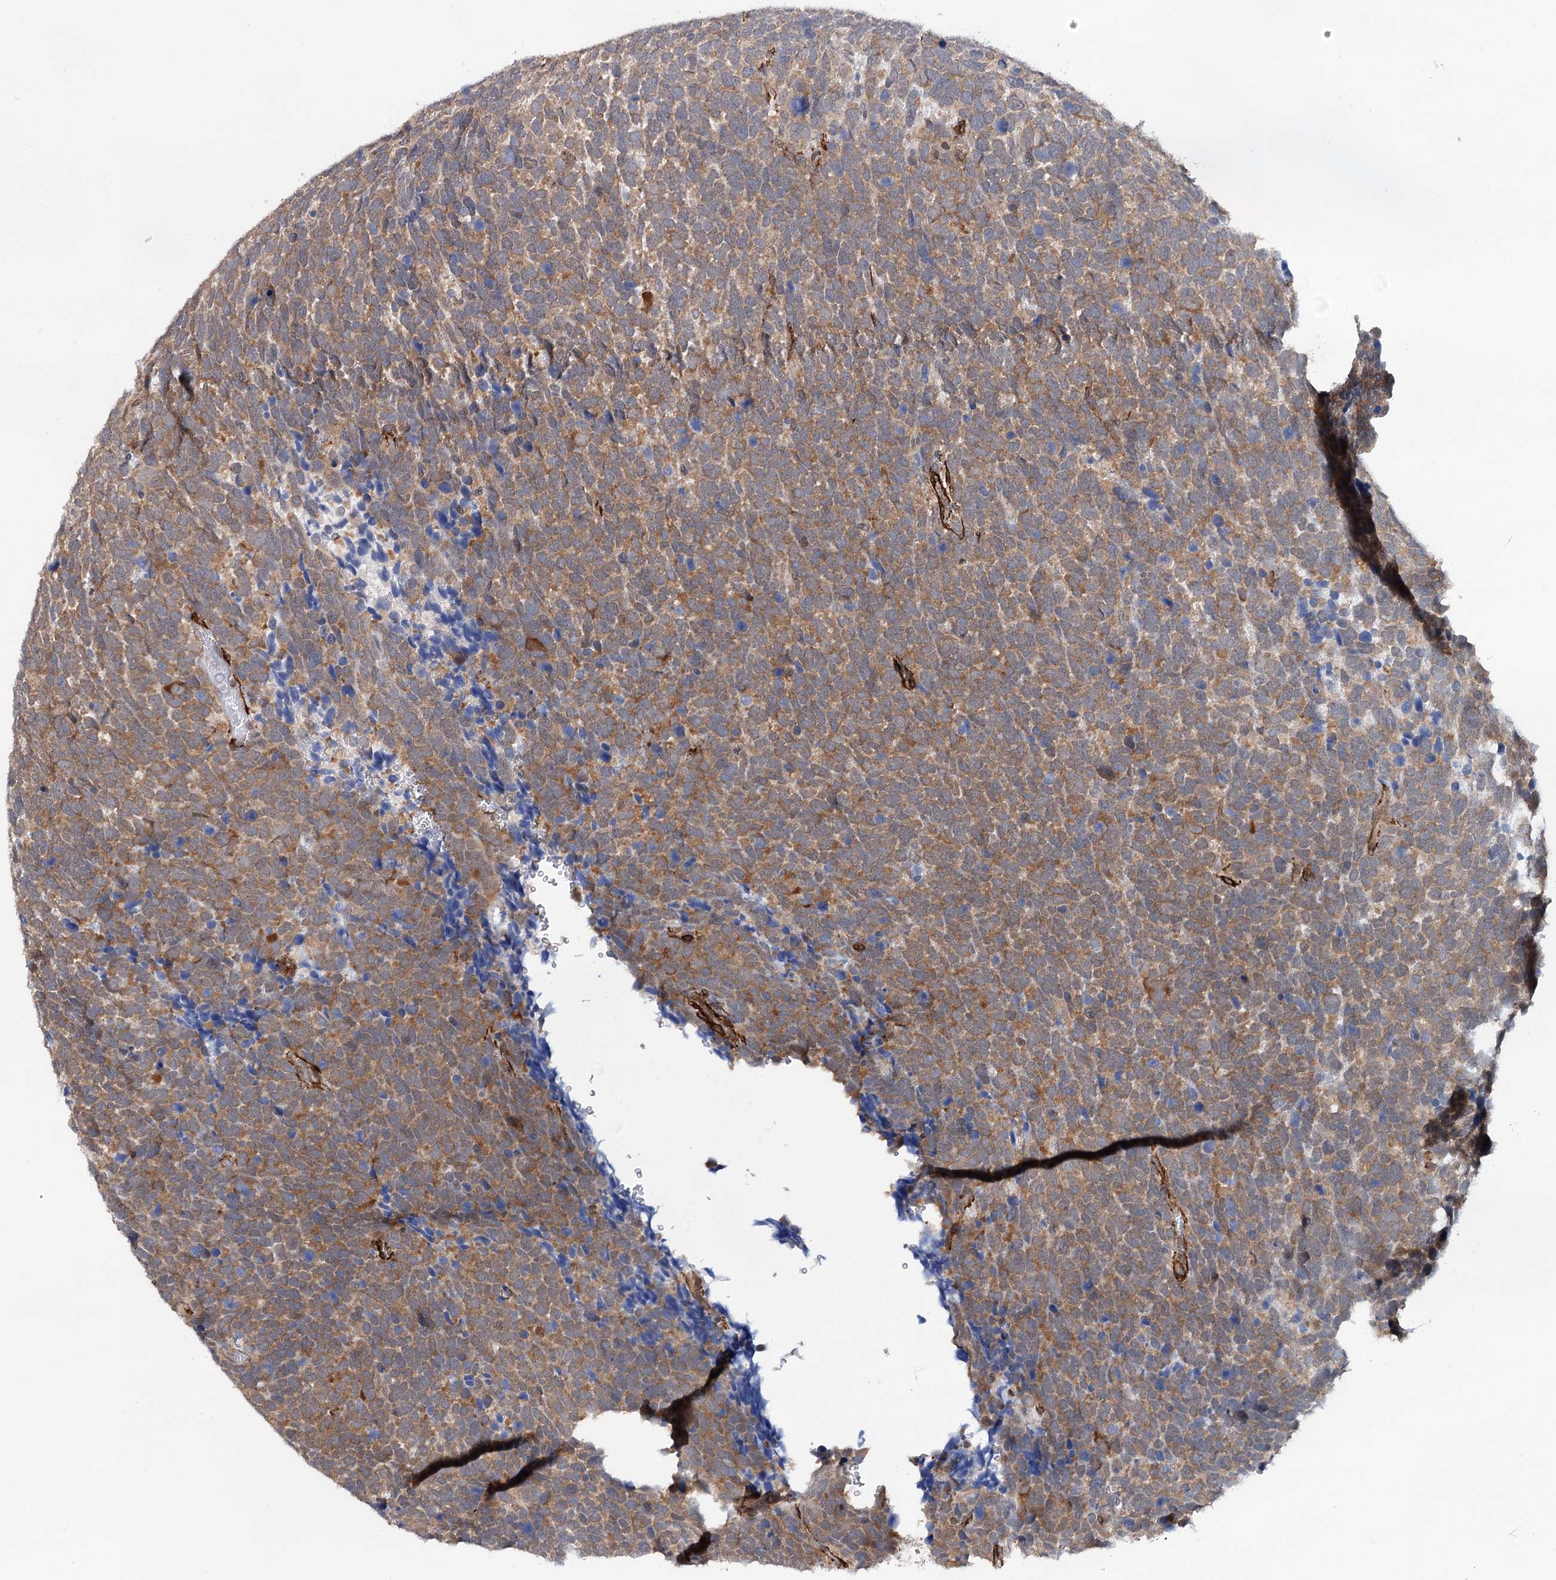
{"staining": {"intensity": "moderate", "quantity": ">75%", "location": "cytoplasmic/membranous"}, "tissue": "urothelial cancer", "cell_type": "Tumor cells", "image_type": "cancer", "snomed": [{"axis": "morphology", "description": "Urothelial carcinoma, High grade"}, {"axis": "topography", "description": "Urinary bladder"}], "caption": "Tumor cells demonstrate medium levels of moderate cytoplasmic/membranous staining in approximately >75% of cells in urothelial cancer. The staining is performed using DAB (3,3'-diaminobenzidine) brown chromogen to label protein expression. The nuclei are counter-stained blue using hematoxylin.", "gene": "PPP2R5B", "patient": {"sex": "female", "age": 82}}